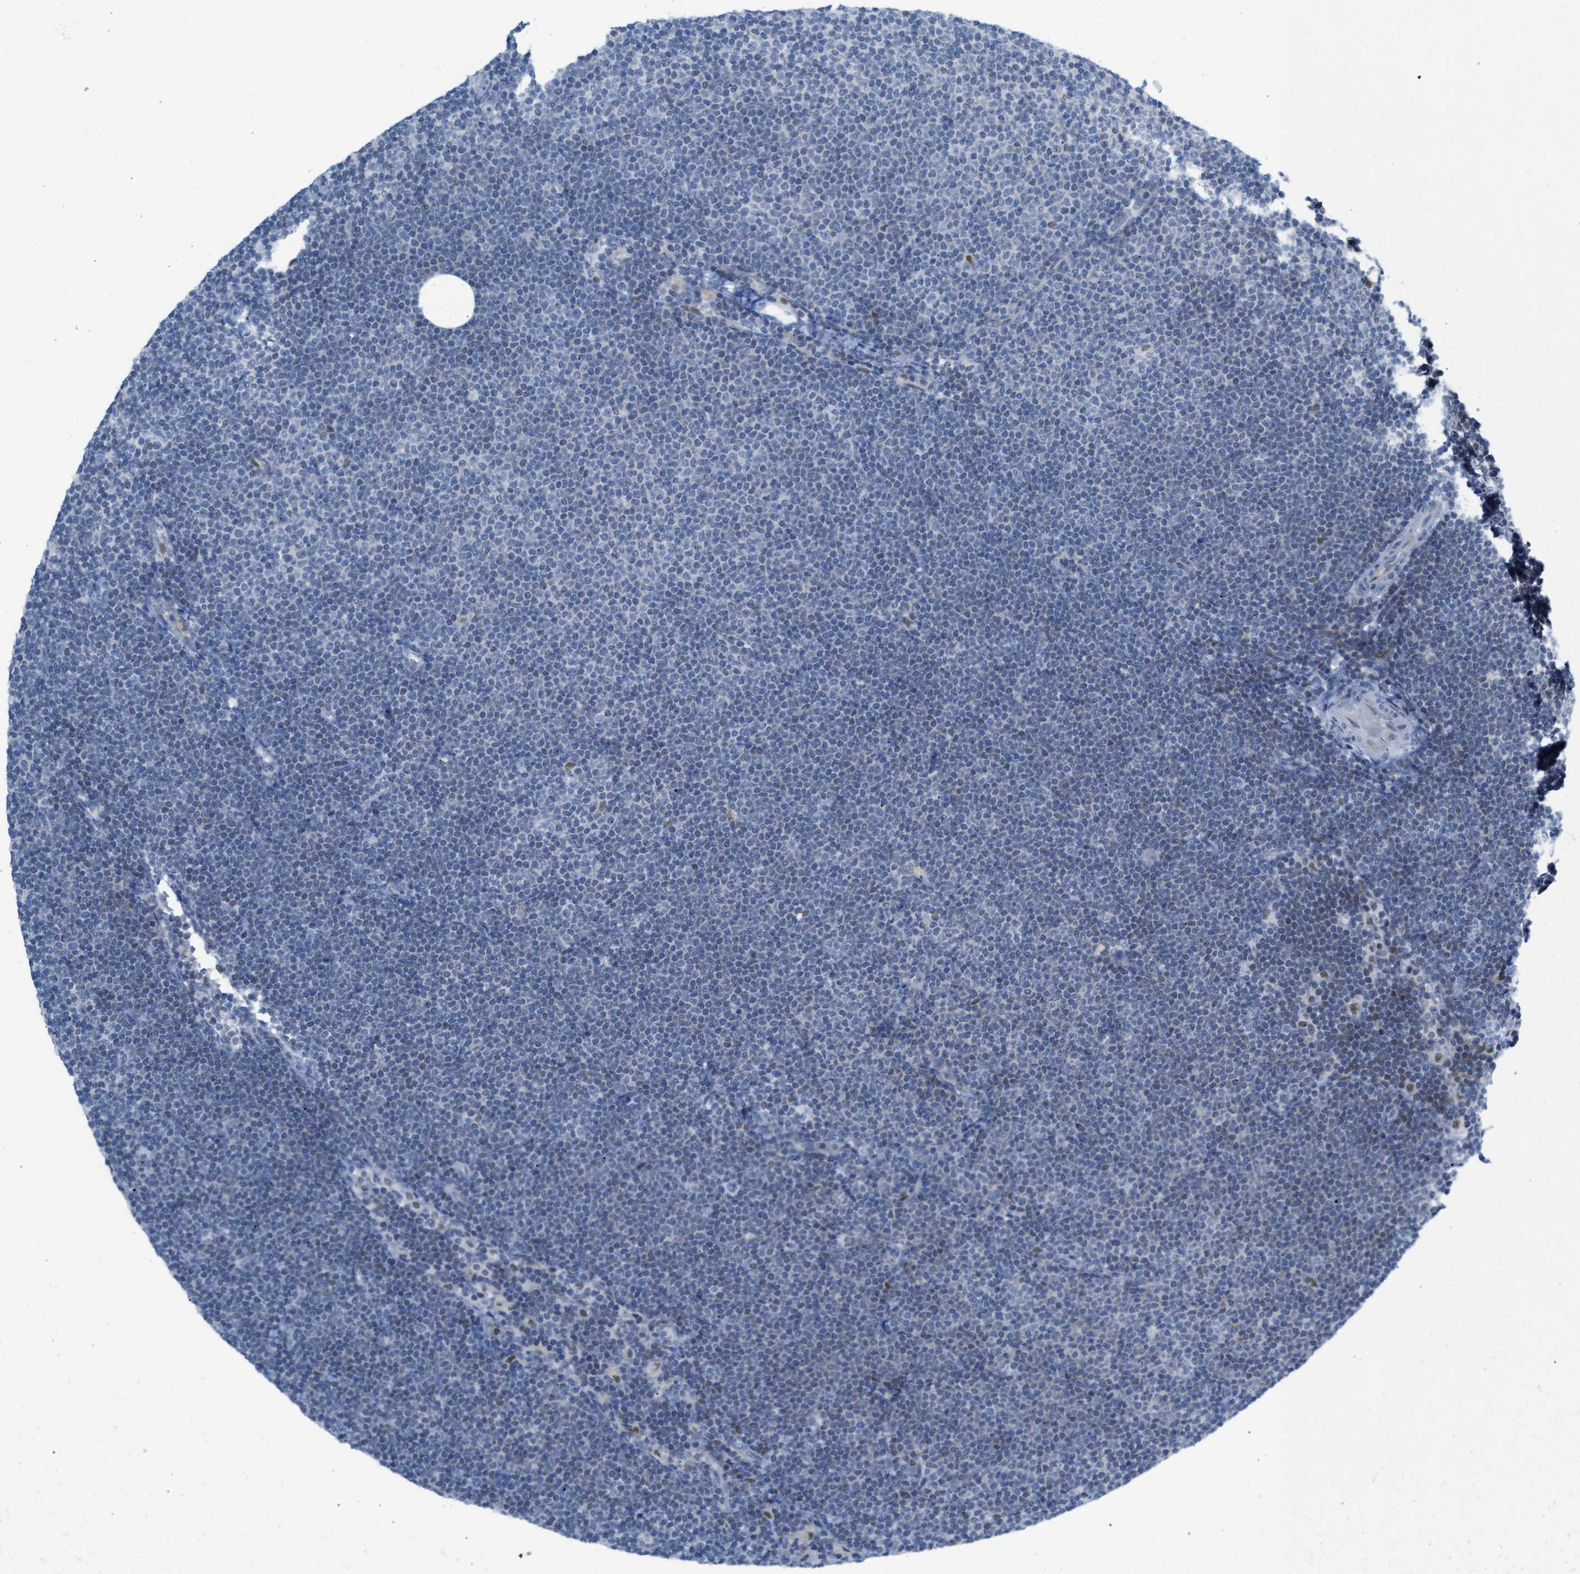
{"staining": {"intensity": "negative", "quantity": "none", "location": "none"}, "tissue": "lymphoma", "cell_type": "Tumor cells", "image_type": "cancer", "snomed": [{"axis": "morphology", "description": "Malignant lymphoma, non-Hodgkin's type, Low grade"}, {"axis": "topography", "description": "Lymph node"}], "caption": "Tumor cells are negative for protein expression in human low-grade malignant lymphoma, non-Hodgkin's type.", "gene": "PPM1D", "patient": {"sex": "female", "age": 53}}